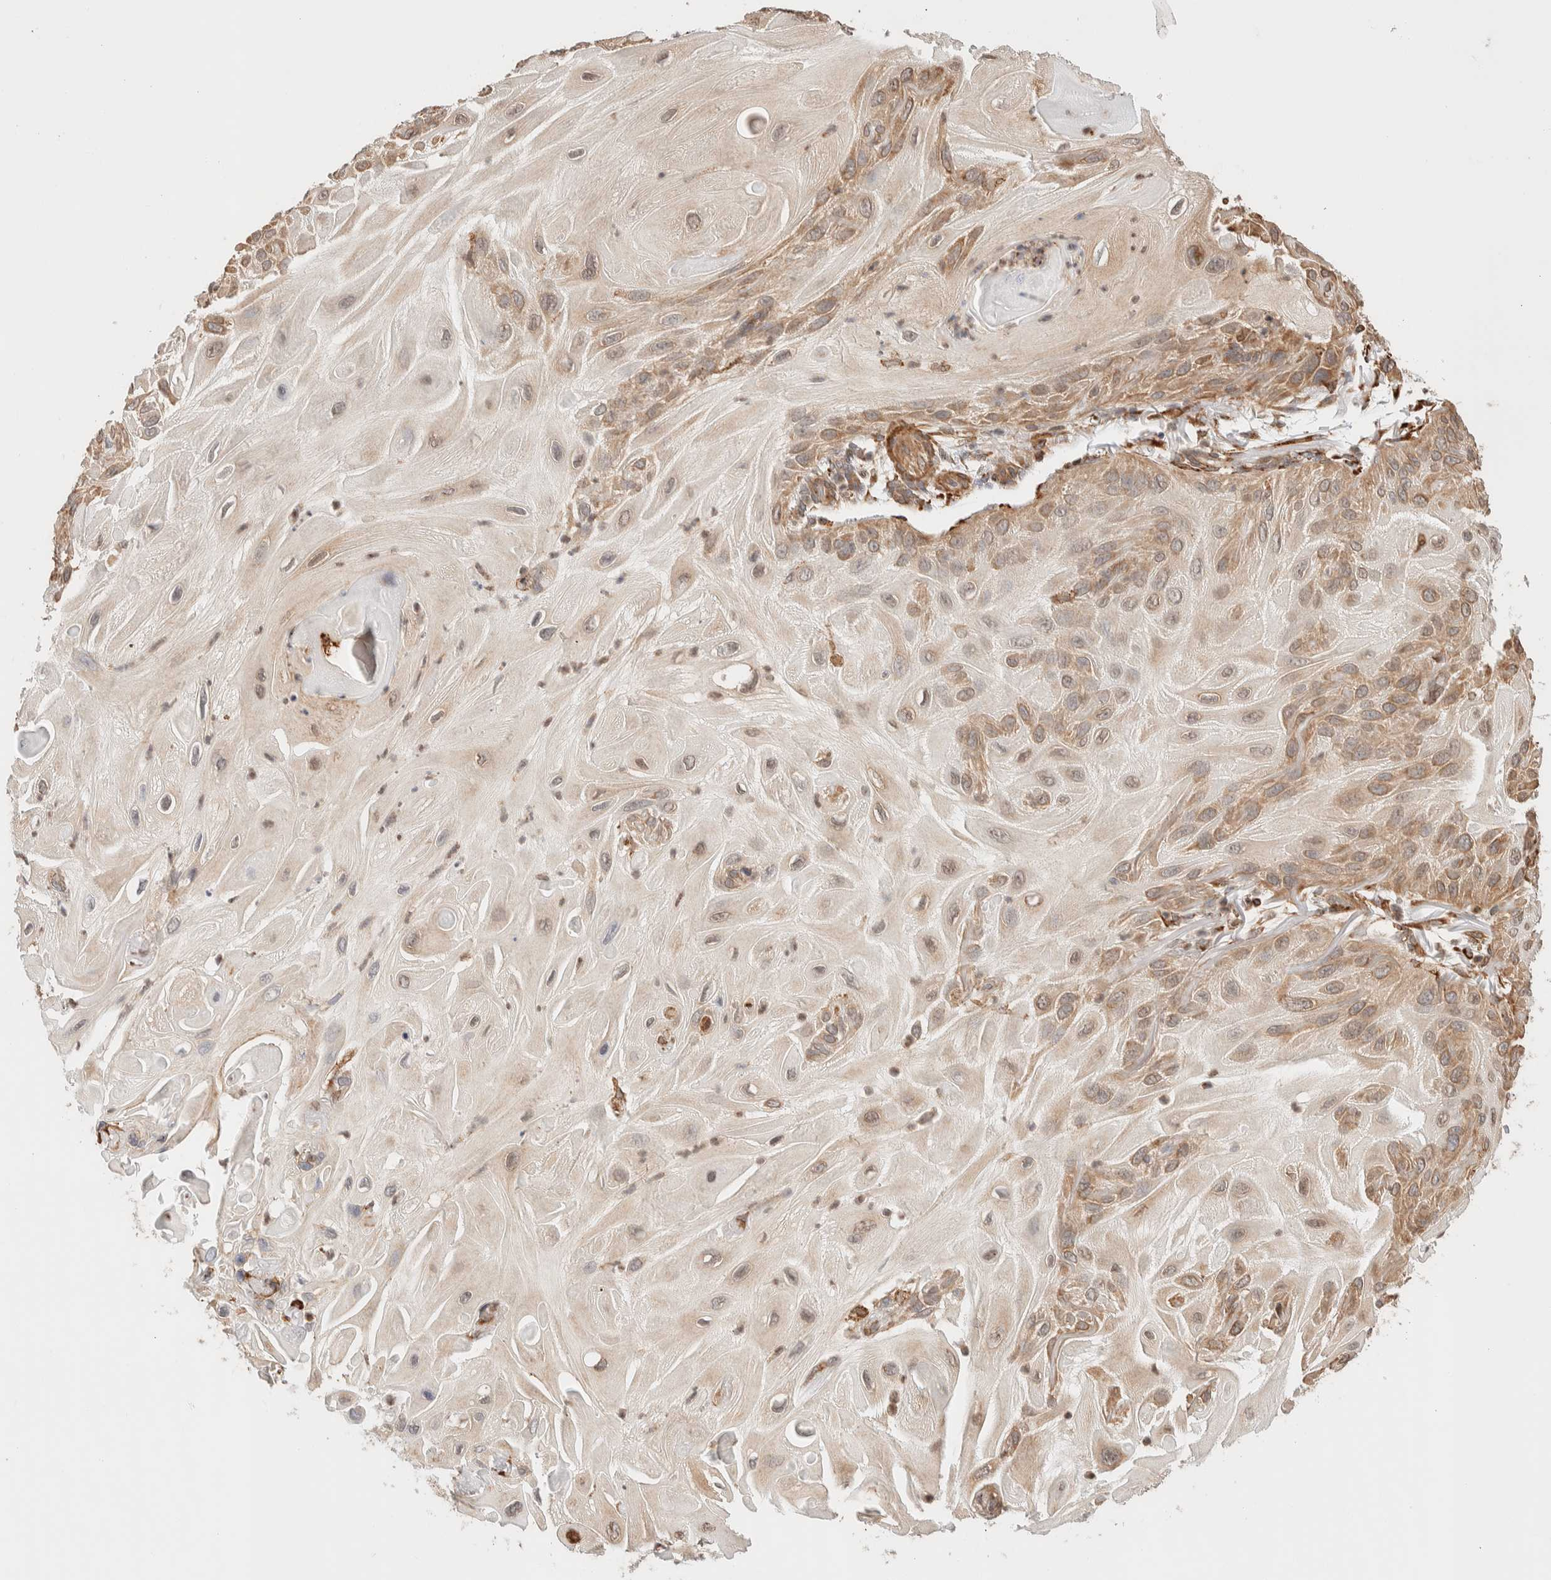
{"staining": {"intensity": "moderate", "quantity": ">75%", "location": "cytoplasmic/membranous"}, "tissue": "skin cancer", "cell_type": "Tumor cells", "image_type": "cancer", "snomed": [{"axis": "morphology", "description": "Squamous cell carcinoma, NOS"}, {"axis": "topography", "description": "Skin"}], "caption": "A high-resolution photomicrograph shows immunohistochemistry (IHC) staining of skin cancer, which shows moderate cytoplasmic/membranous expression in about >75% of tumor cells. The staining was performed using DAB (3,3'-diaminobenzidine) to visualize the protein expression in brown, while the nuclei were stained in blue with hematoxylin (Magnification: 20x).", "gene": "INTS1", "patient": {"sex": "female", "age": 77}}